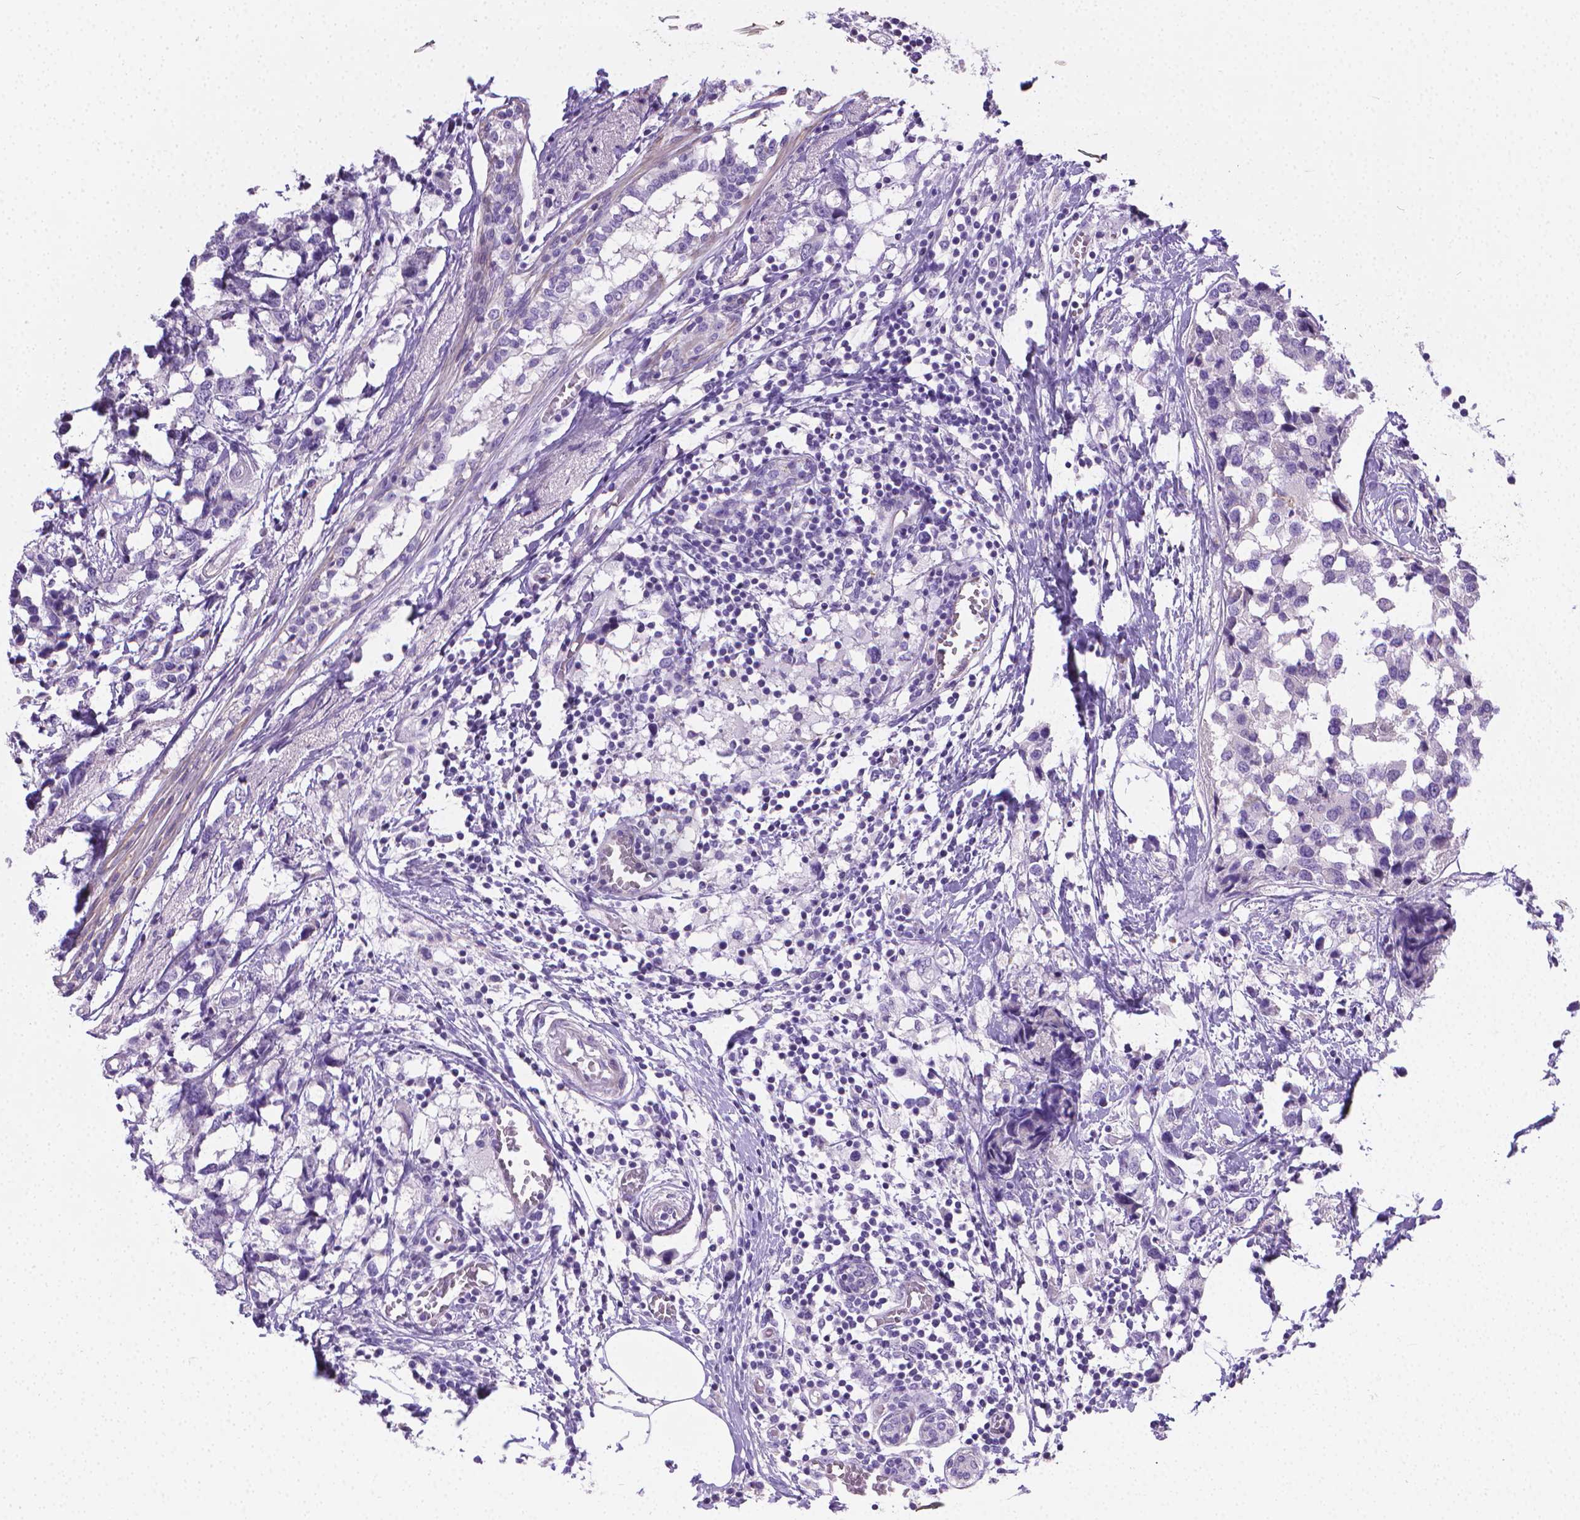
{"staining": {"intensity": "negative", "quantity": "none", "location": "none"}, "tissue": "breast cancer", "cell_type": "Tumor cells", "image_type": "cancer", "snomed": [{"axis": "morphology", "description": "Lobular carcinoma"}, {"axis": "topography", "description": "Breast"}], "caption": "The micrograph demonstrates no staining of tumor cells in breast lobular carcinoma.", "gene": "PNMA2", "patient": {"sex": "female", "age": 59}}